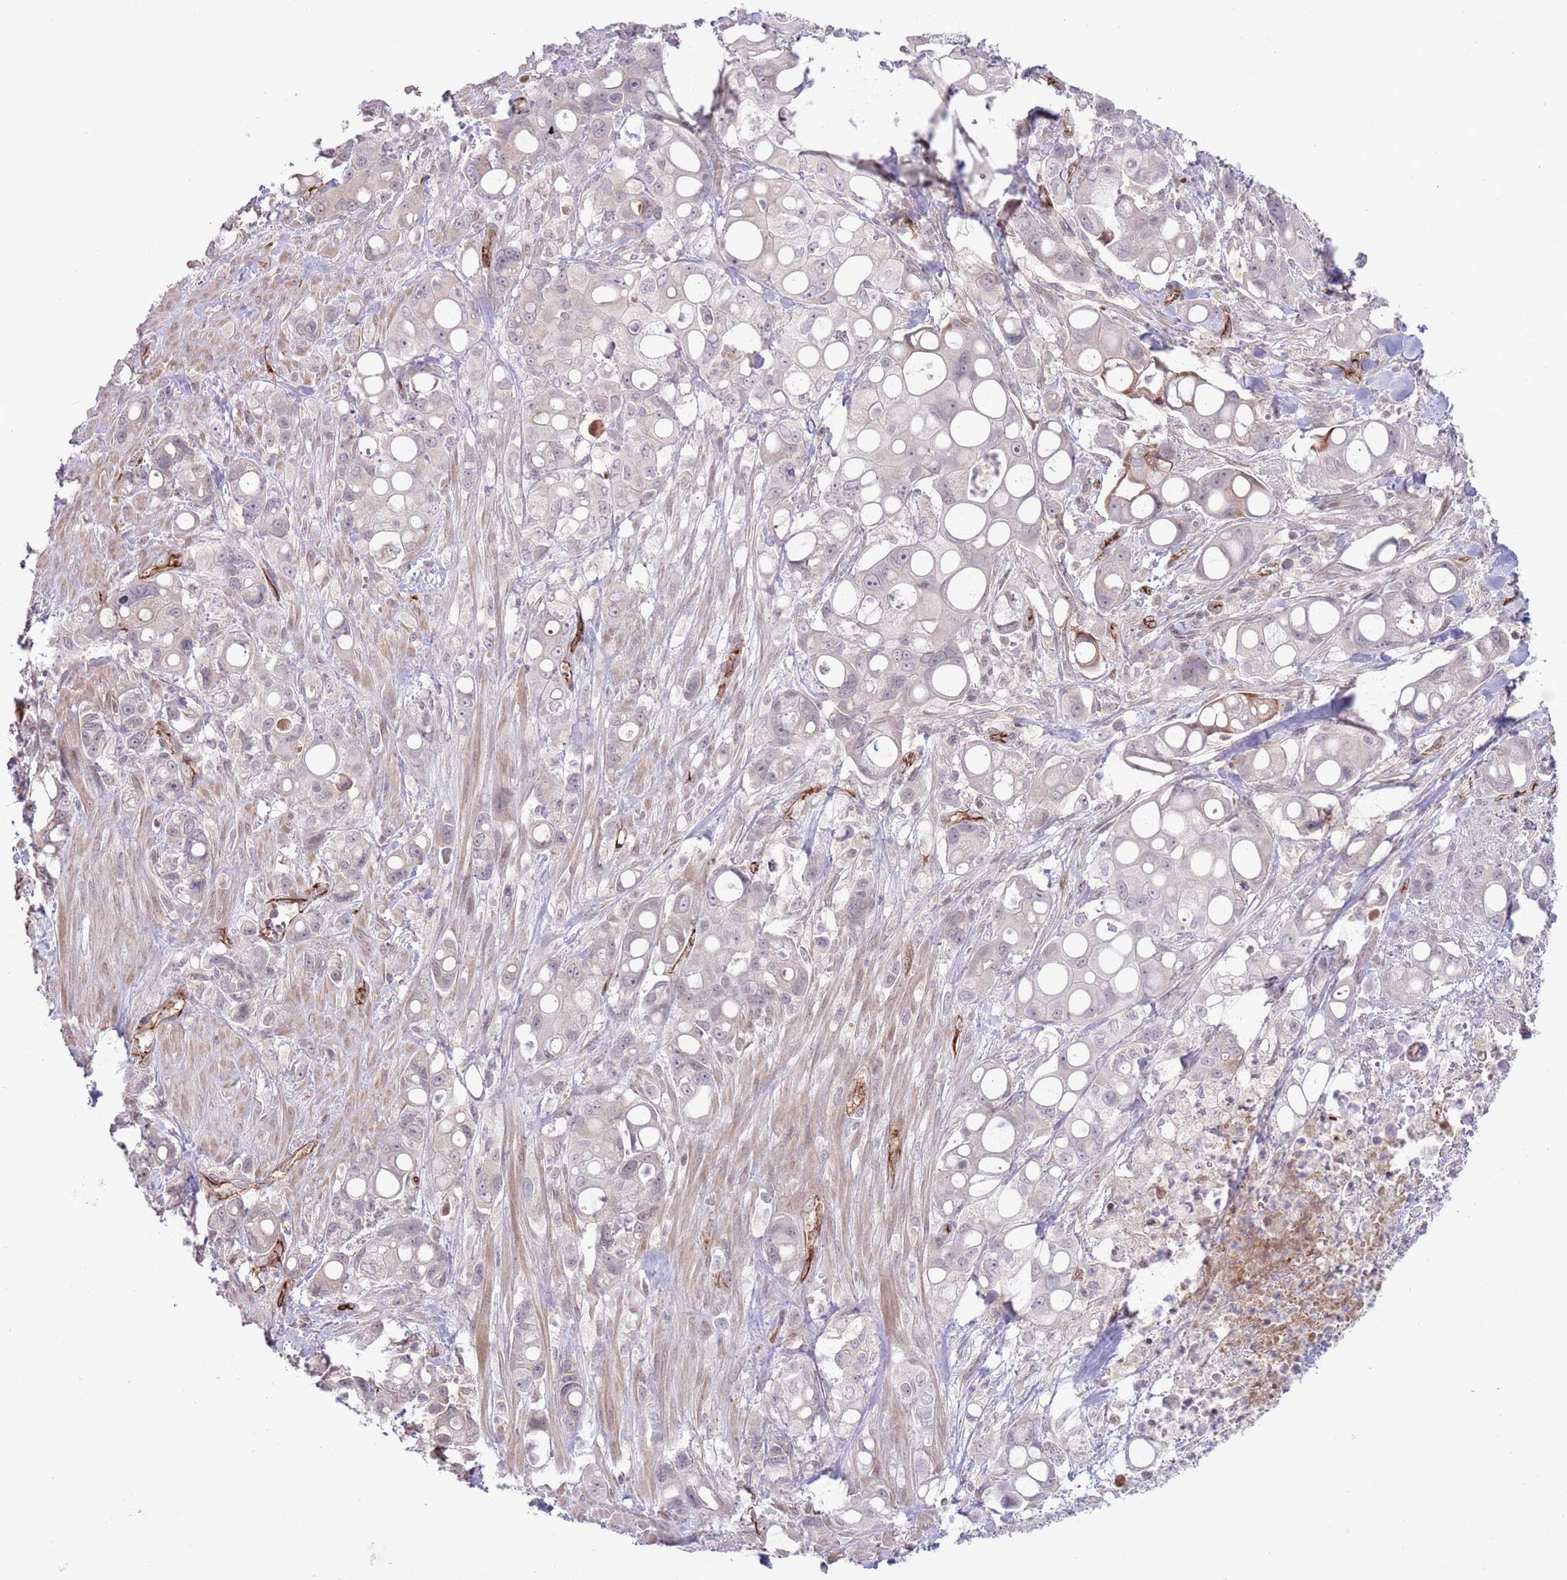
{"staining": {"intensity": "negative", "quantity": "none", "location": "none"}, "tissue": "pancreatic cancer", "cell_type": "Tumor cells", "image_type": "cancer", "snomed": [{"axis": "morphology", "description": "Adenocarcinoma, NOS"}, {"axis": "topography", "description": "Pancreas"}], "caption": "High magnification brightfield microscopy of pancreatic adenocarcinoma stained with DAB (brown) and counterstained with hematoxylin (blue): tumor cells show no significant staining.", "gene": "DPP10", "patient": {"sex": "male", "age": 68}}